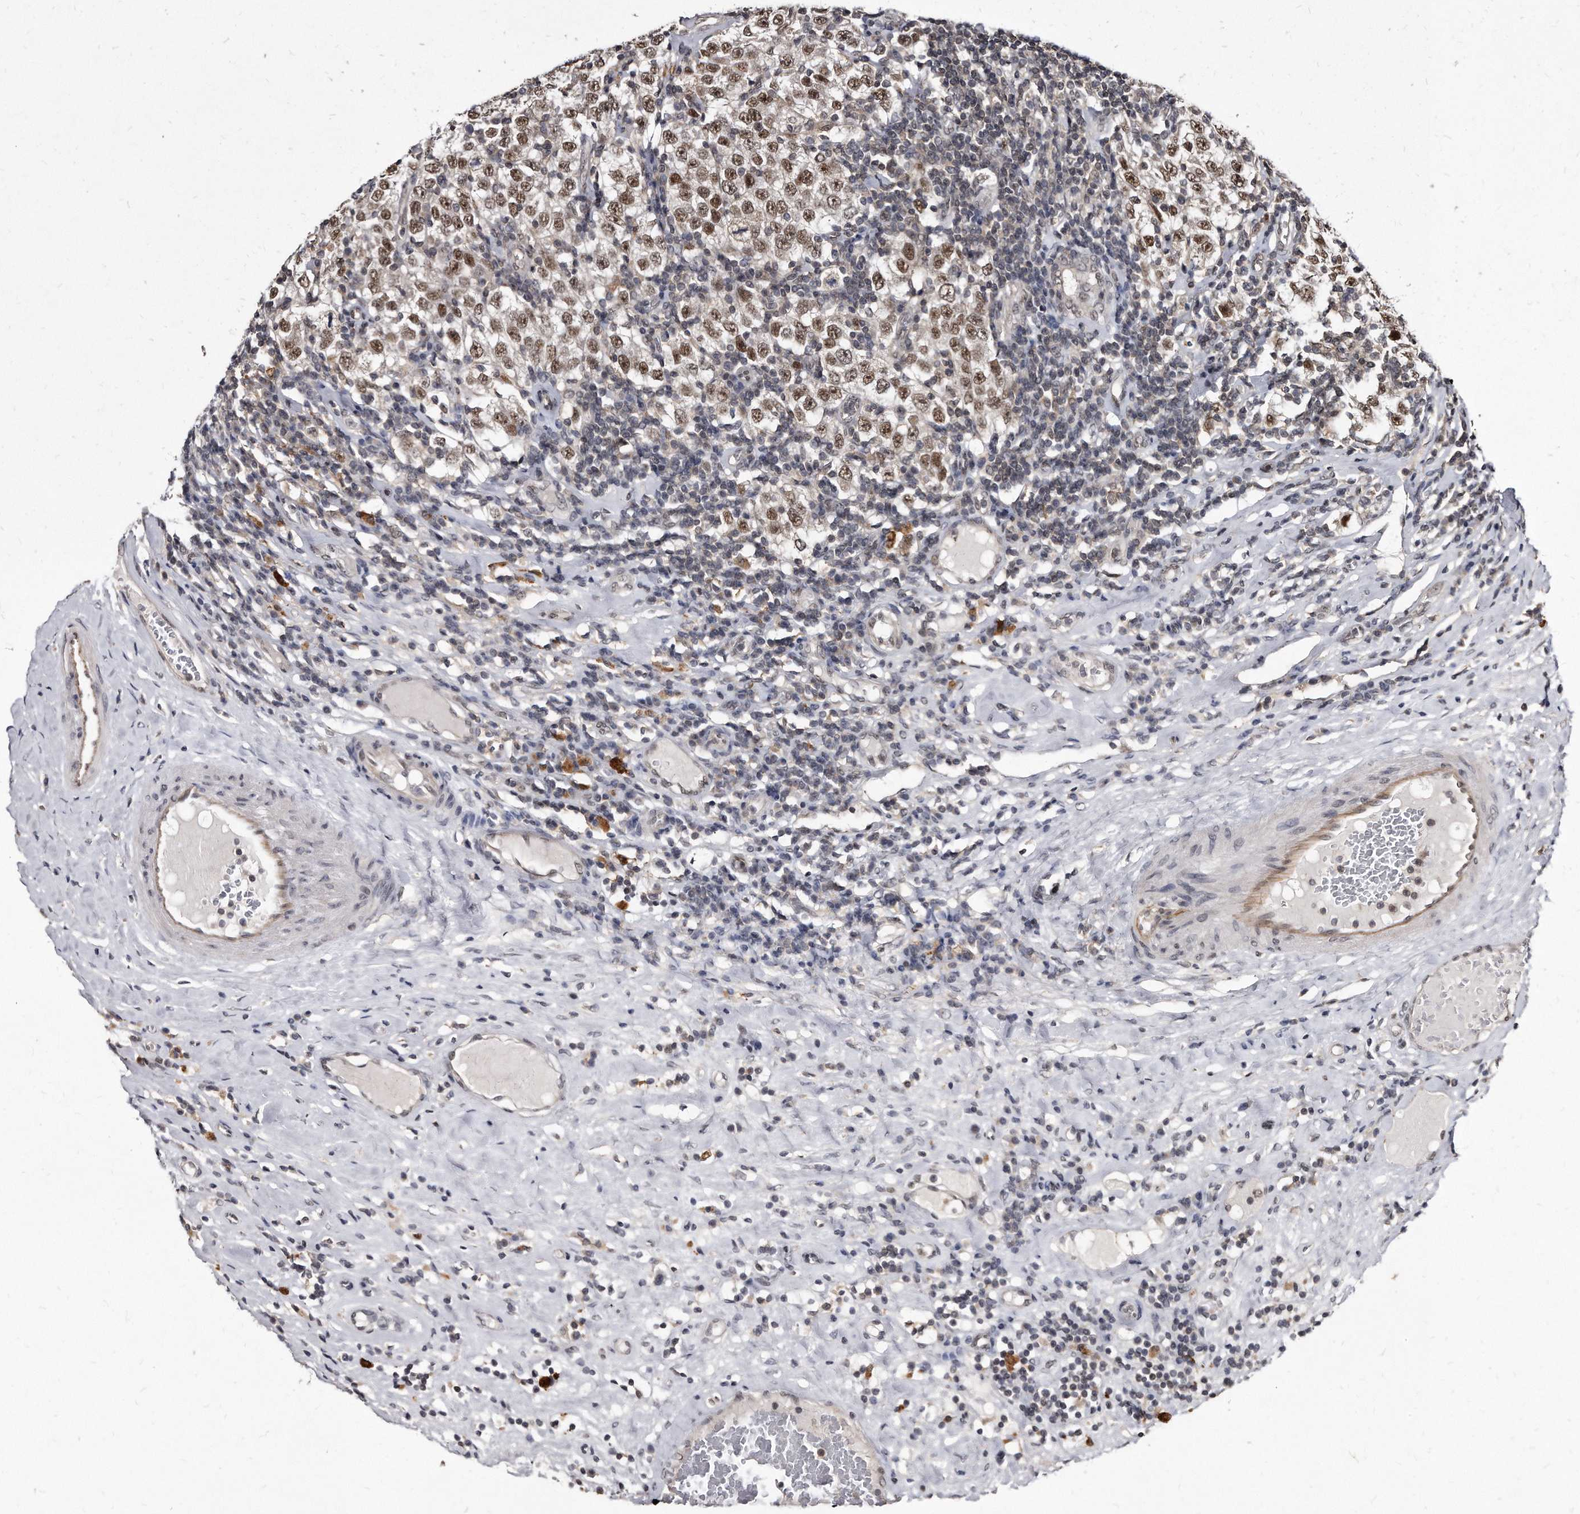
{"staining": {"intensity": "moderate", "quantity": ">75%", "location": "nuclear"}, "tissue": "testis cancer", "cell_type": "Tumor cells", "image_type": "cancer", "snomed": [{"axis": "morphology", "description": "Seminoma, NOS"}, {"axis": "topography", "description": "Testis"}], "caption": "A medium amount of moderate nuclear expression is appreciated in approximately >75% of tumor cells in testis seminoma tissue.", "gene": "KLHDC3", "patient": {"sex": "male", "age": 41}}